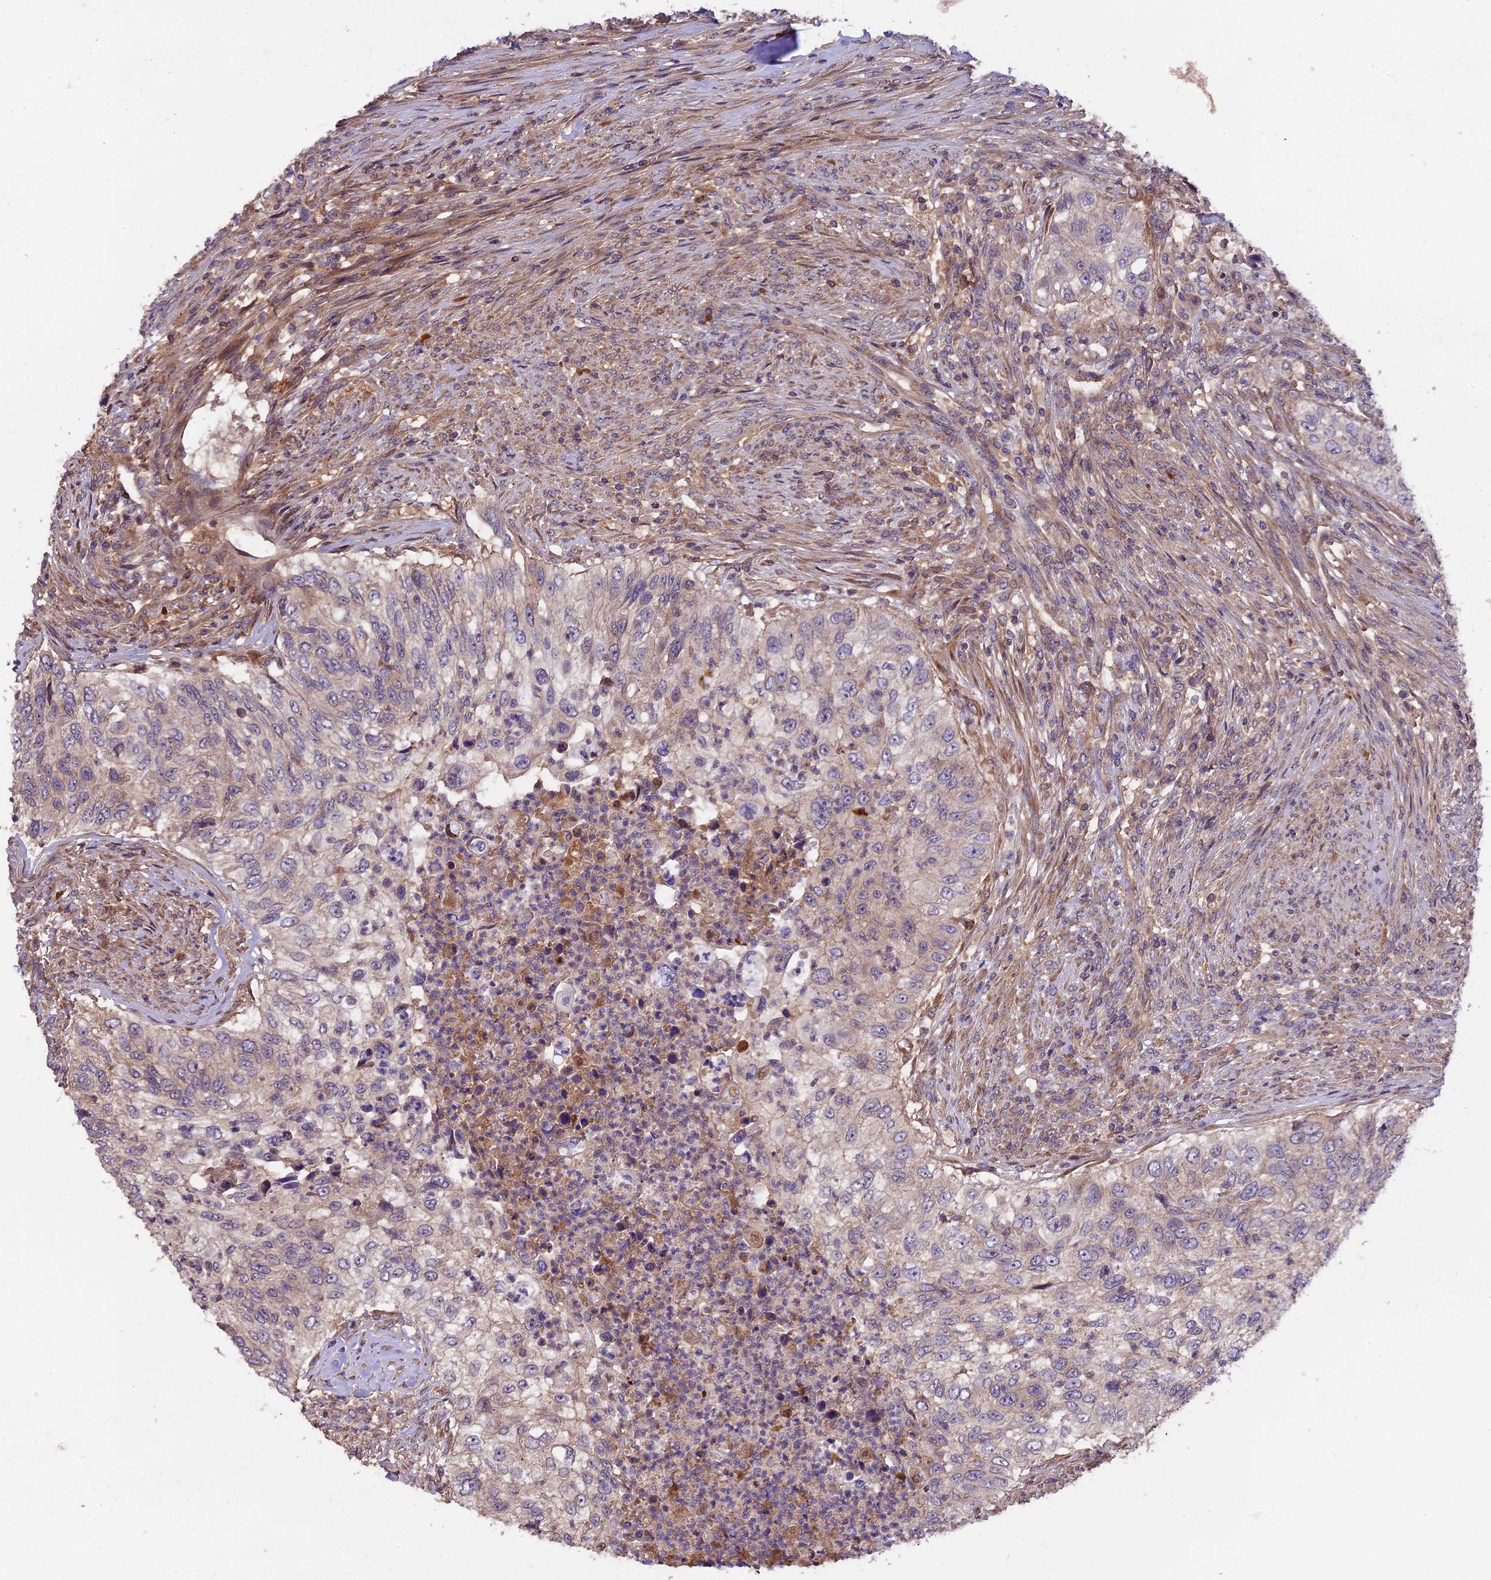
{"staining": {"intensity": "weak", "quantity": "<25%", "location": "cytoplasmic/membranous"}, "tissue": "urothelial cancer", "cell_type": "Tumor cells", "image_type": "cancer", "snomed": [{"axis": "morphology", "description": "Urothelial carcinoma, High grade"}, {"axis": "topography", "description": "Urinary bladder"}], "caption": "The photomicrograph shows no staining of tumor cells in high-grade urothelial carcinoma. (Immunohistochemistry, brightfield microscopy, high magnification).", "gene": "SETD6", "patient": {"sex": "female", "age": 60}}